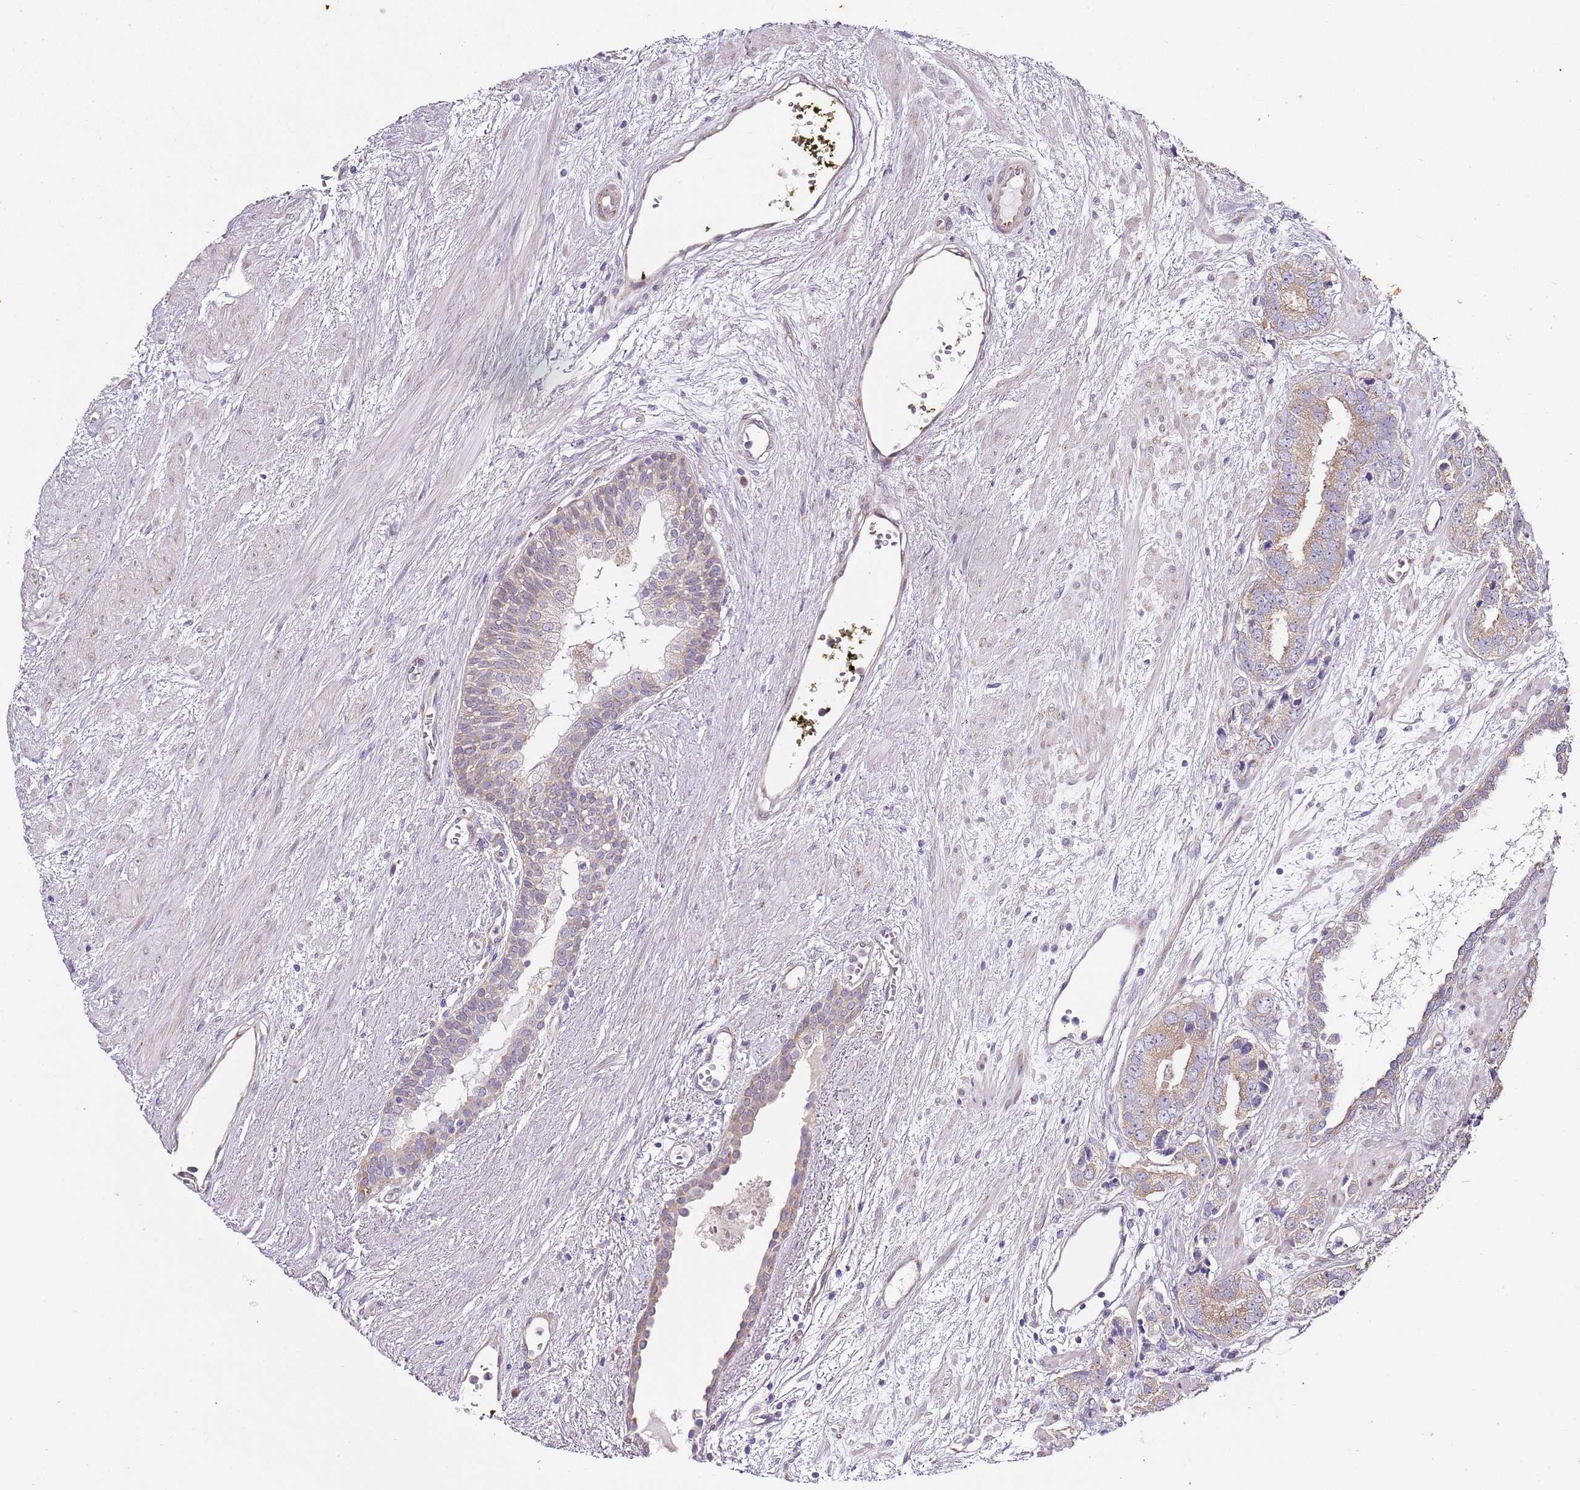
{"staining": {"intensity": "weak", "quantity": ">75%", "location": "cytoplasmic/membranous"}, "tissue": "prostate cancer", "cell_type": "Tumor cells", "image_type": "cancer", "snomed": [{"axis": "morphology", "description": "Adenocarcinoma, High grade"}, {"axis": "topography", "description": "Prostate"}], "caption": "Prostate cancer (high-grade adenocarcinoma) was stained to show a protein in brown. There is low levels of weak cytoplasmic/membranous staining in approximately >75% of tumor cells.", "gene": "TBC1D9", "patient": {"sex": "male", "age": 71}}